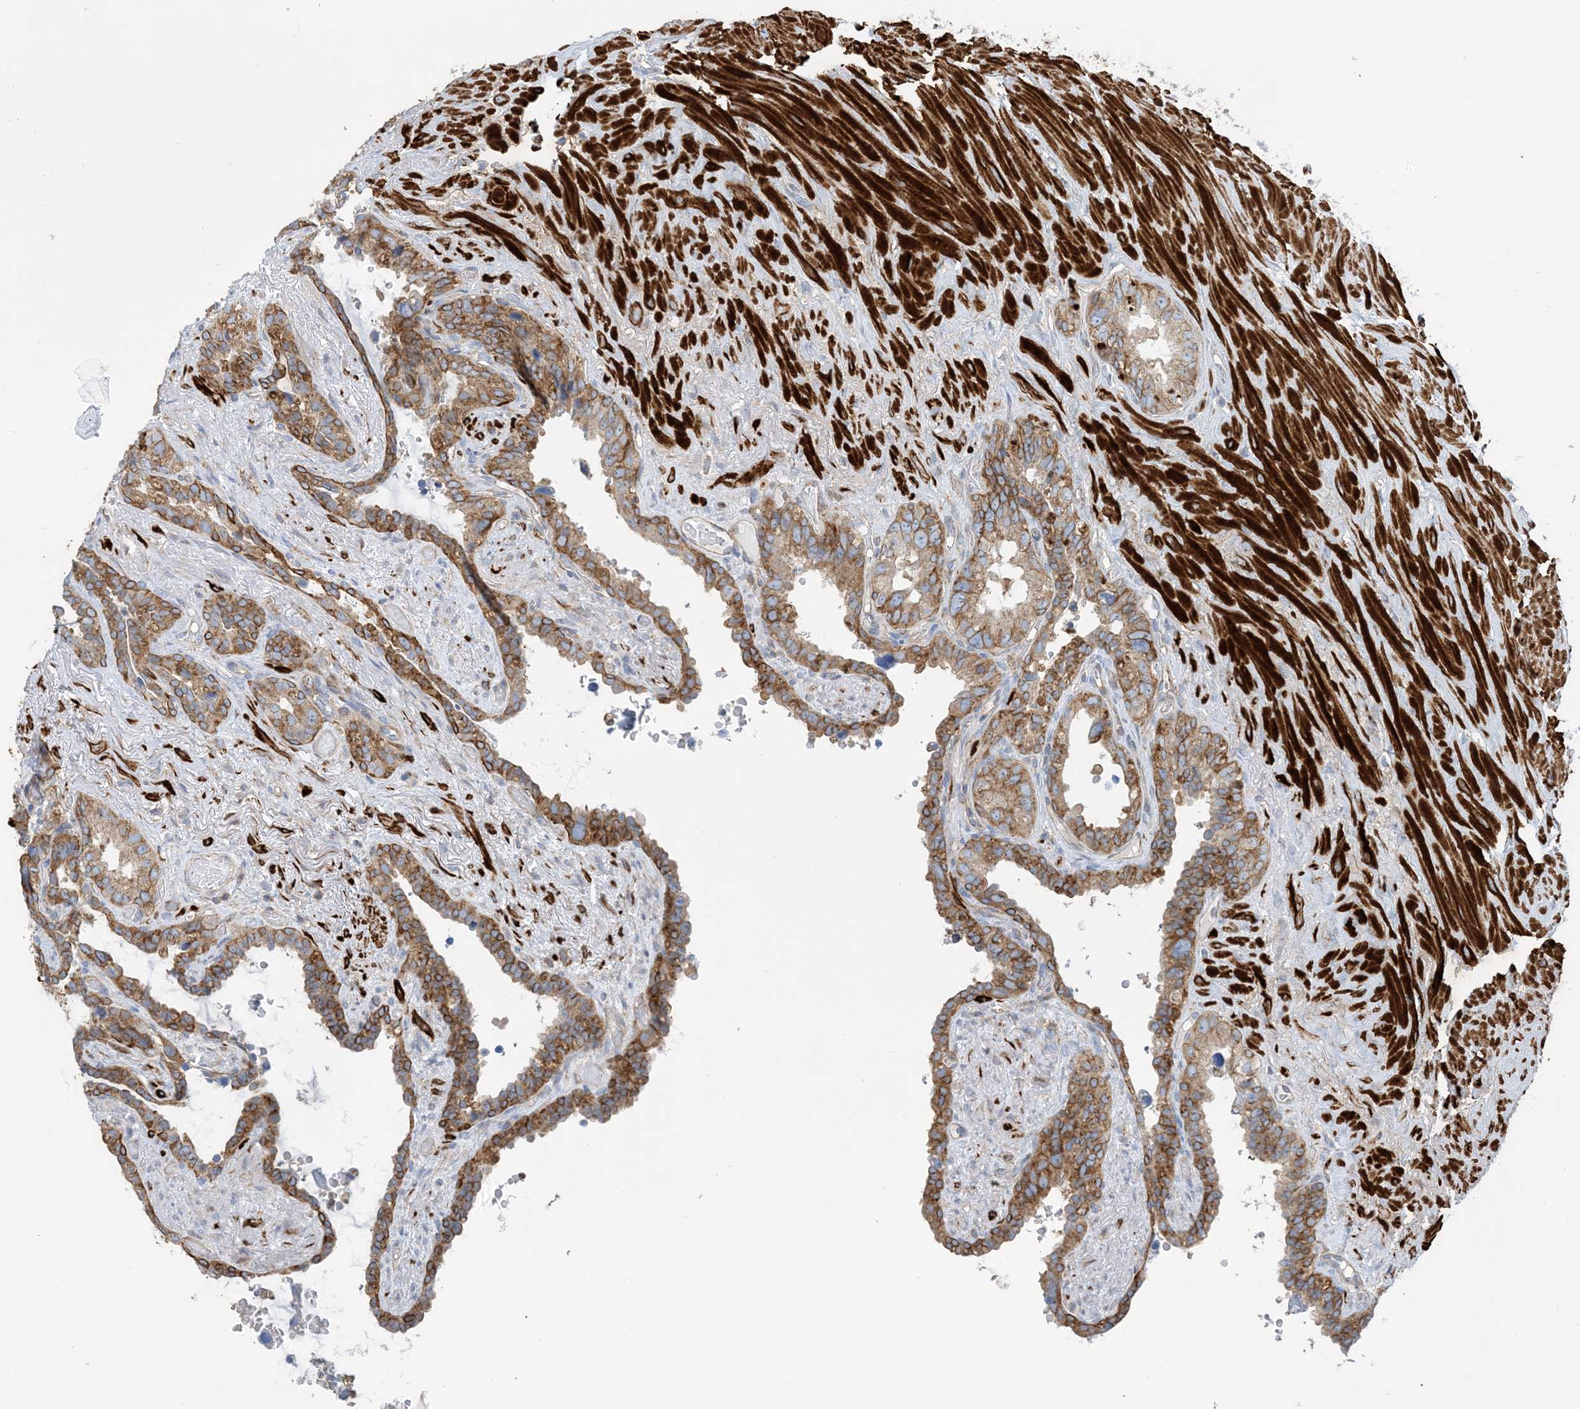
{"staining": {"intensity": "moderate", "quantity": ">75%", "location": "cytoplasmic/membranous"}, "tissue": "seminal vesicle", "cell_type": "Glandular cells", "image_type": "normal", "snomed": [{"axis": "morphology", "description": "Normal tissue, NOS"}, {"axis": "topography", "description": "Seminal veicle"}], "caption": "Benign seminal vesicle was stained to show a protein in brown. There is medium levels of moderate cytoplasmic/membranous staining in approximately >75% of glandular cells. (Stains: DAB in brown, nuclei in blue, Microscopy: brightfield microscopy at high magnification).", "gene": "CALHM5", "patient": {"sex": "male", "age": 80}}